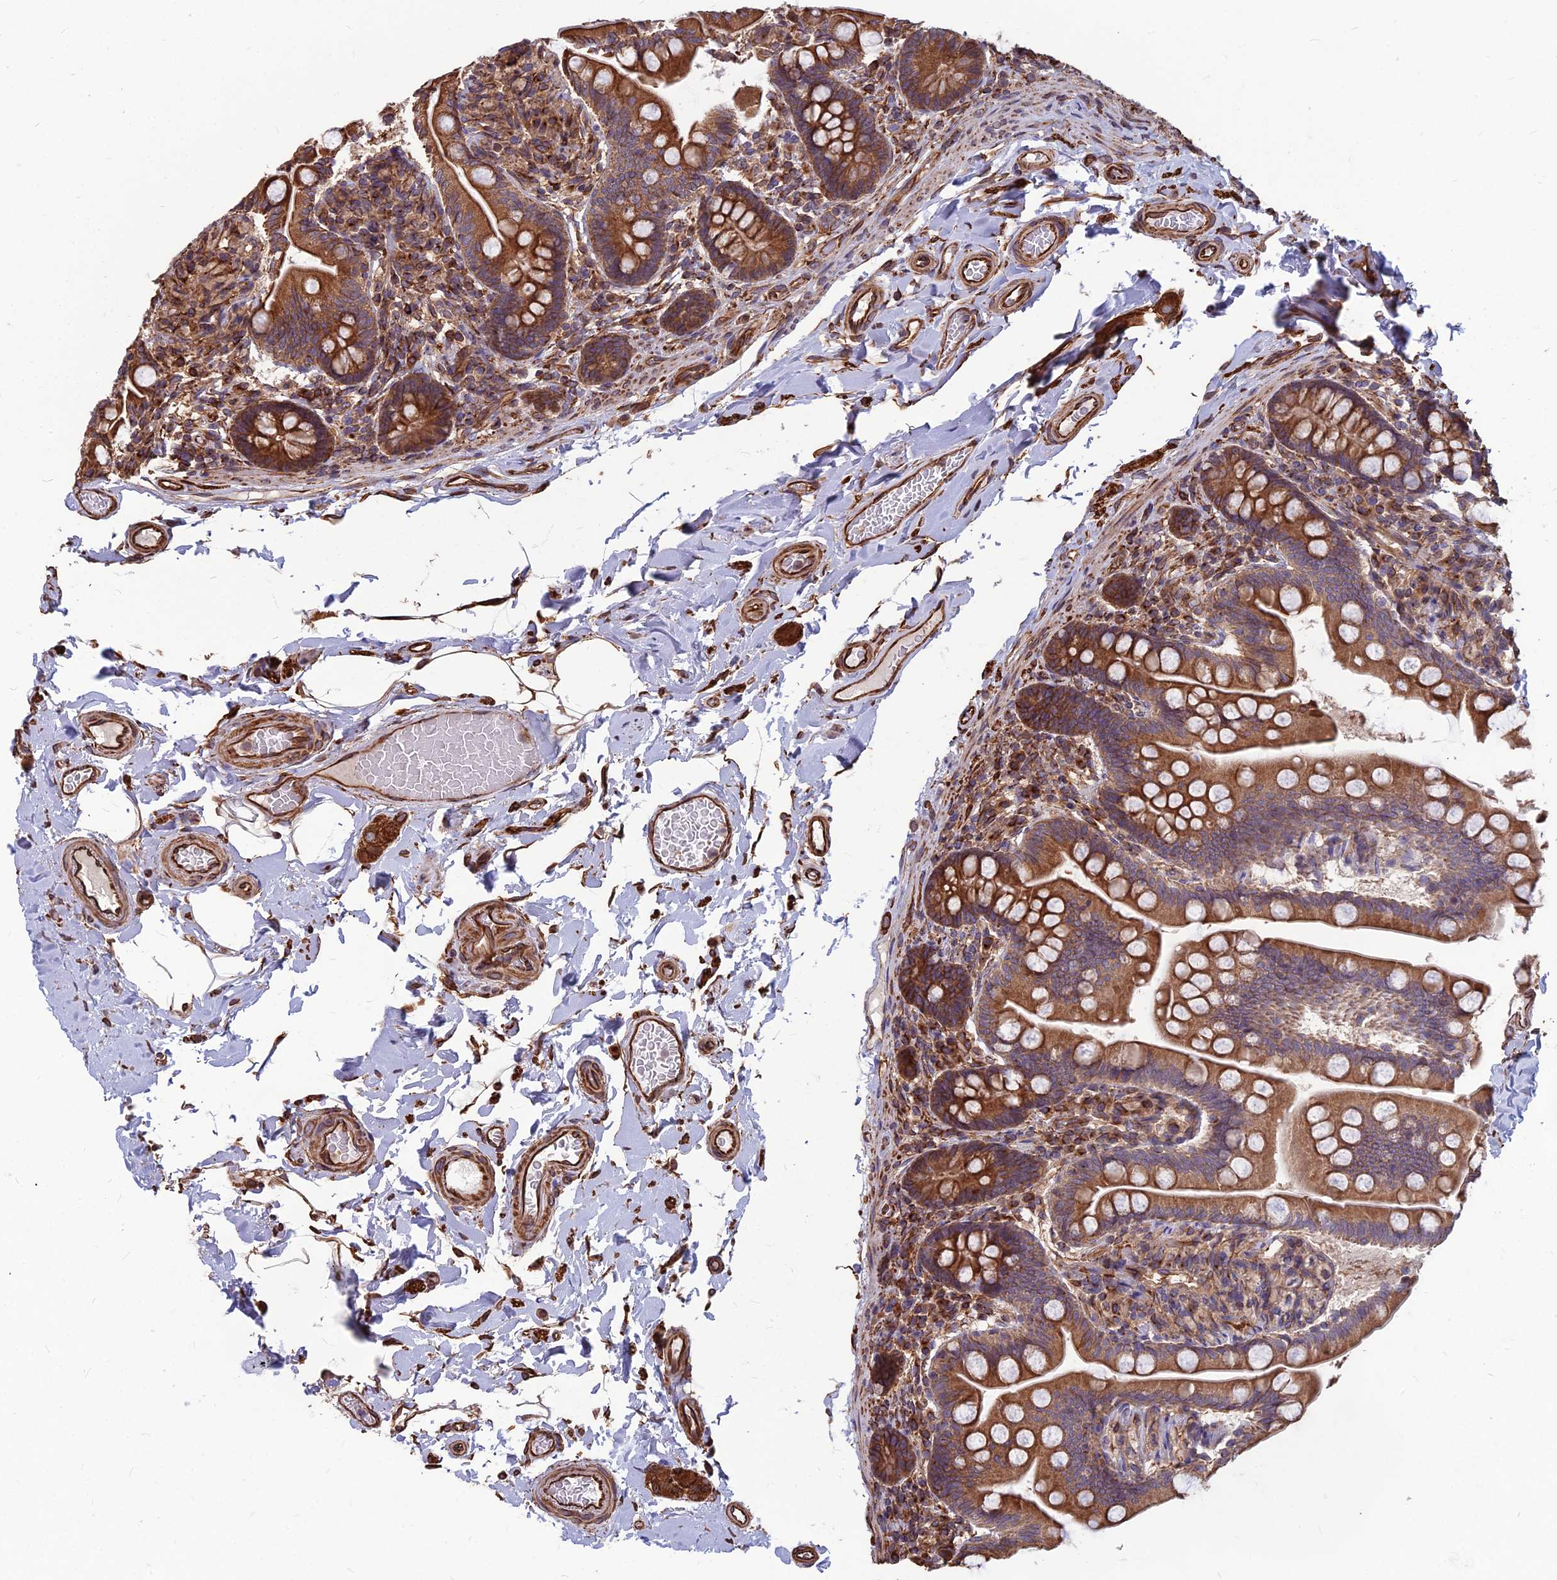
{"staining": {"intensity": "strong", "quantity": ">75%", "location": "cytoplasmic/membranous"}, "tissue": "small intestine", "cell_type": "Glandular cells", "image_type": "normal", "snomed": [{"axis": "morphology", "description": "Normal tissue, NOS"}, {"axis": "topography", "description": "Small intestine"}], "caption": "A micrograph showing strong cytoplasmic/membranous positivity in approximately >75% of glandular cells in normal small intestine, as visualized by brown immunohistochemical staining.", "gene": "LSM6", "patient": {"sex": "female", "age": 64}}